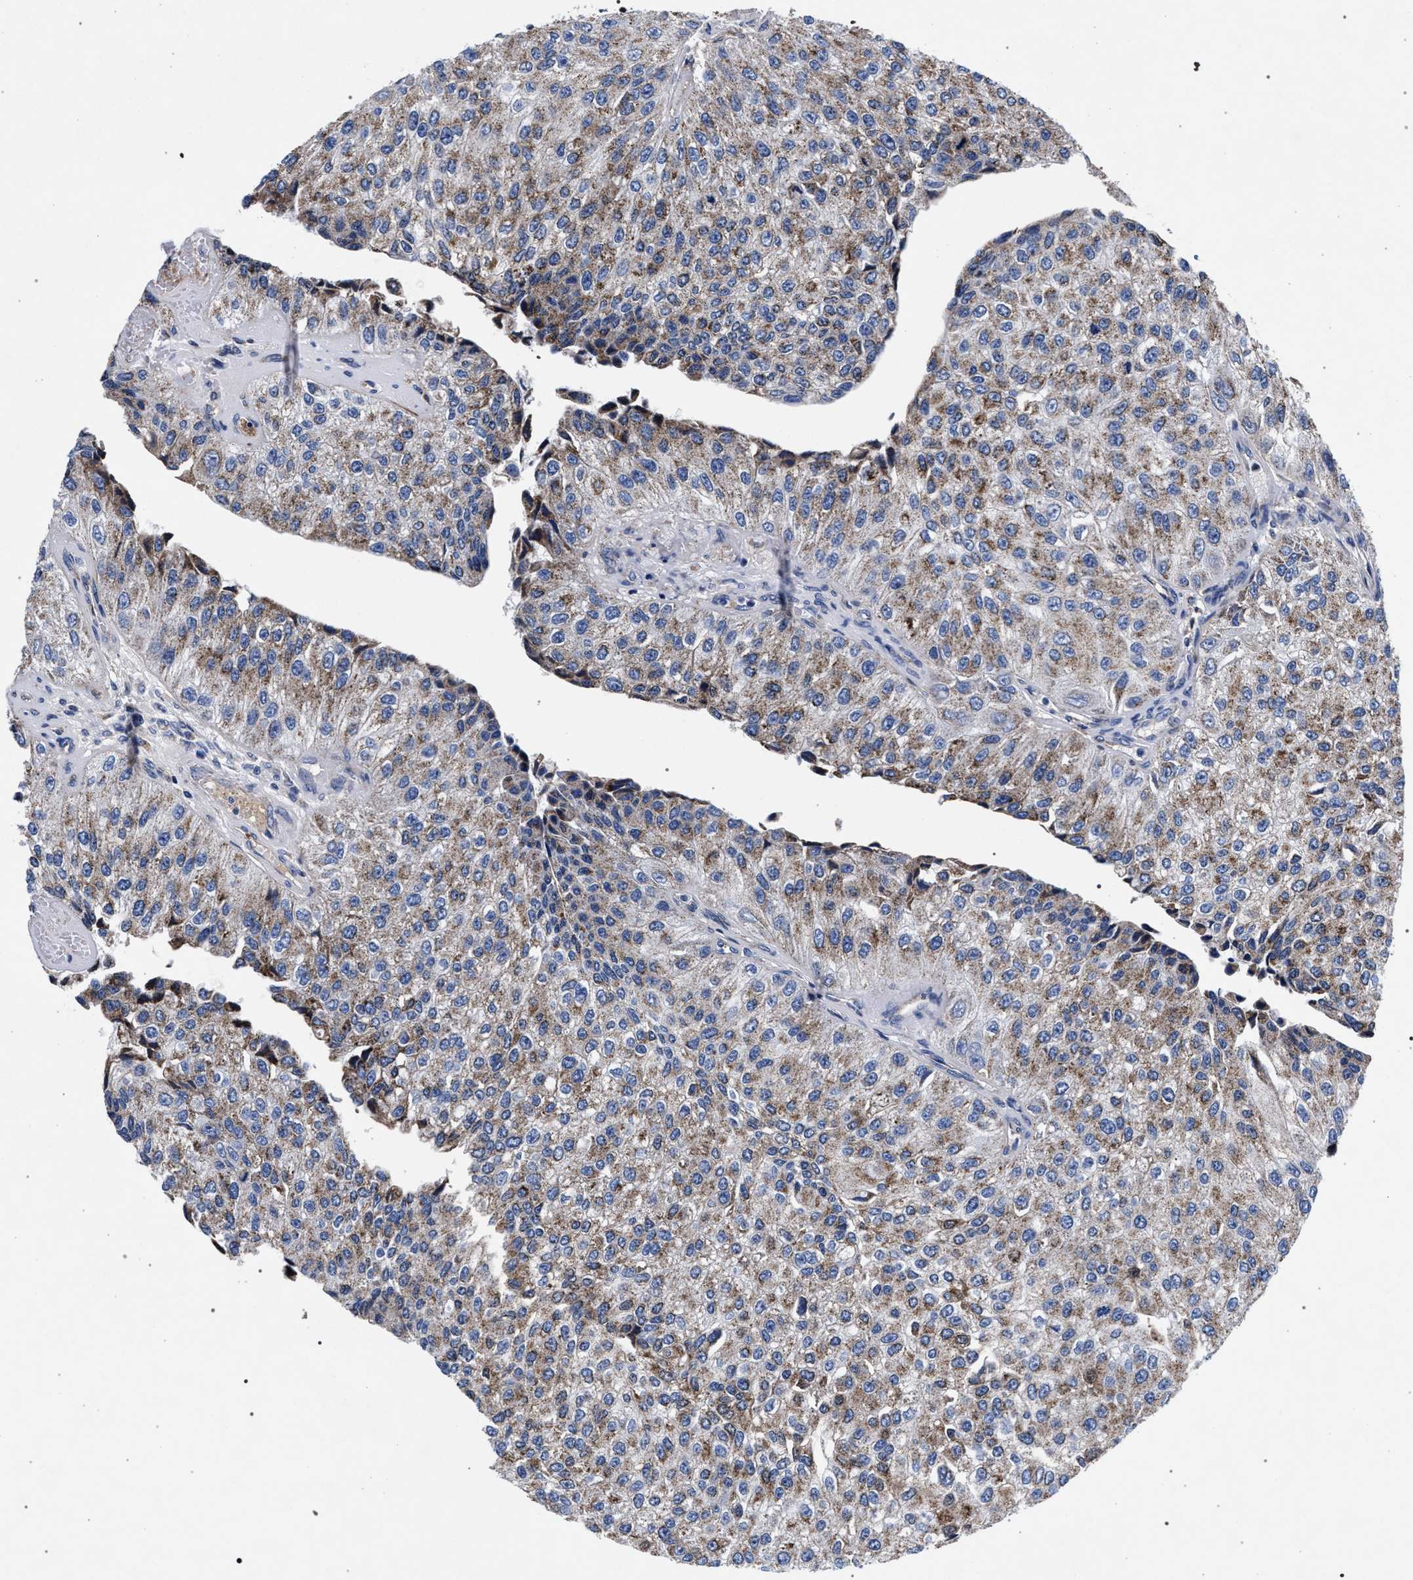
{"staining": {"intensity": "moderate", "quantity": ">75%", "location": "cytoplasmic/membranous"}, "tissue": "urothelial cancer", "cell_type": "Tumor cells", "image_type": "cancer", "snomed": [{"axis": "morphology", "description": "Urothelial carcinoma, High grade"}, {"axis": "topography", "description": "Kidney"}, {"axis": "topography", "description": "Urinary bladder"}], "caption": "Immunohistochemical staining of urothelial cancer reveals moderate cytoplasmic/membranous protein positivity in about >75% of tumor cells.", "gene": "ACOX1", "patient": {"sex": "male", "age": 77}}